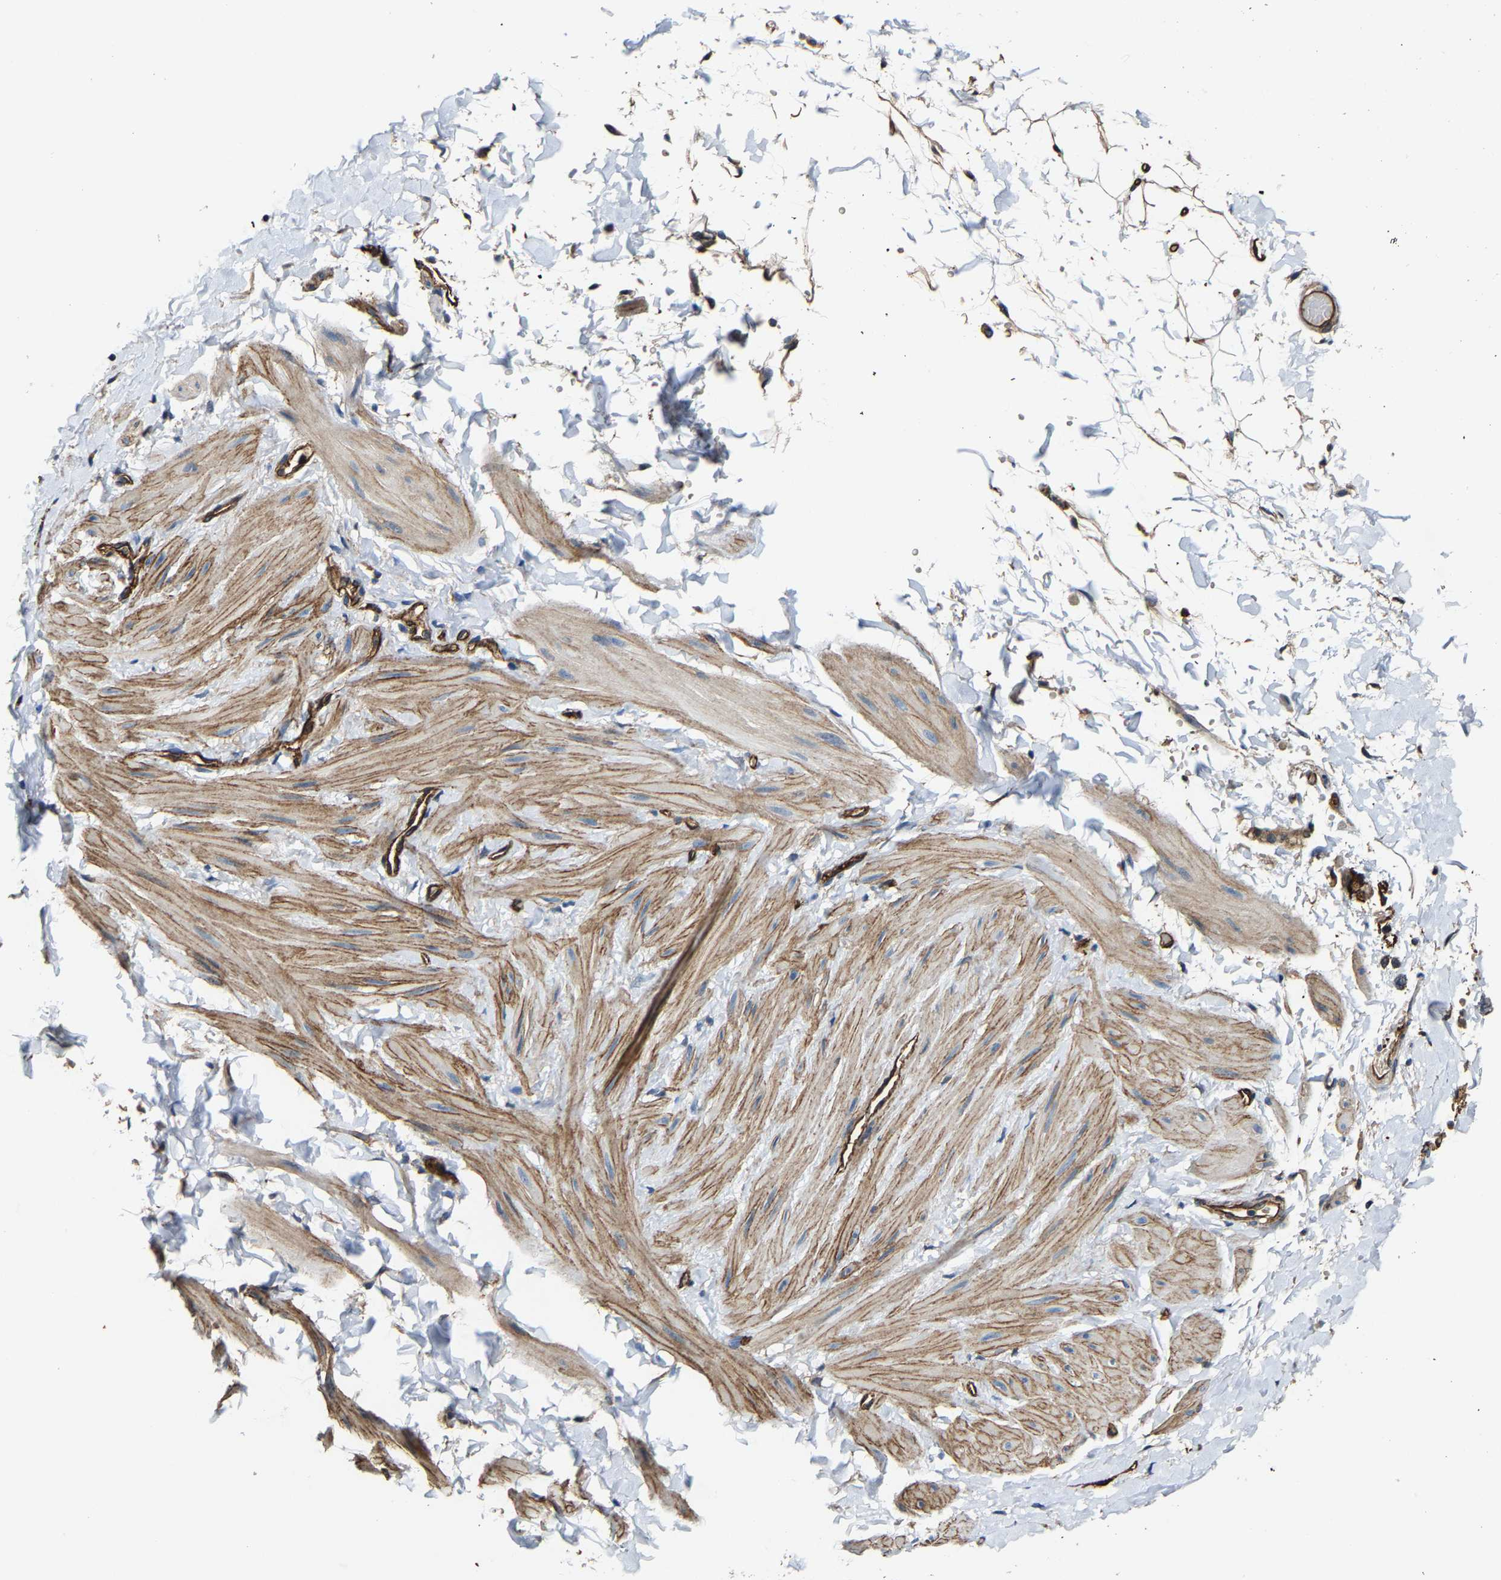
{"staining": {"intensity": "moderate", "quantity": ">75%", "location": "cytoplasmic/membranous"}, "tissue": "adipose tissue", "cell_type": "Adipocytes", "image_type": "normal", "snomed": [{"axis": "morphology", "description": "Normal tissue, NOS"}, {"axis": "topography", "description": "Adipose tissue"}, {"axis": "topography", "description": "Vascular tissue"}, {"axis": "topography", "description": "Peripheral nerve tissue"}], "caption": "Adipose tissue stained for a protein (brown) reveals moderate cytoplasmic/membranous positive staining in about >75% of adipocytes.", "gene": "GFRA3", "patient": {"sex": "male", "age": 25}}